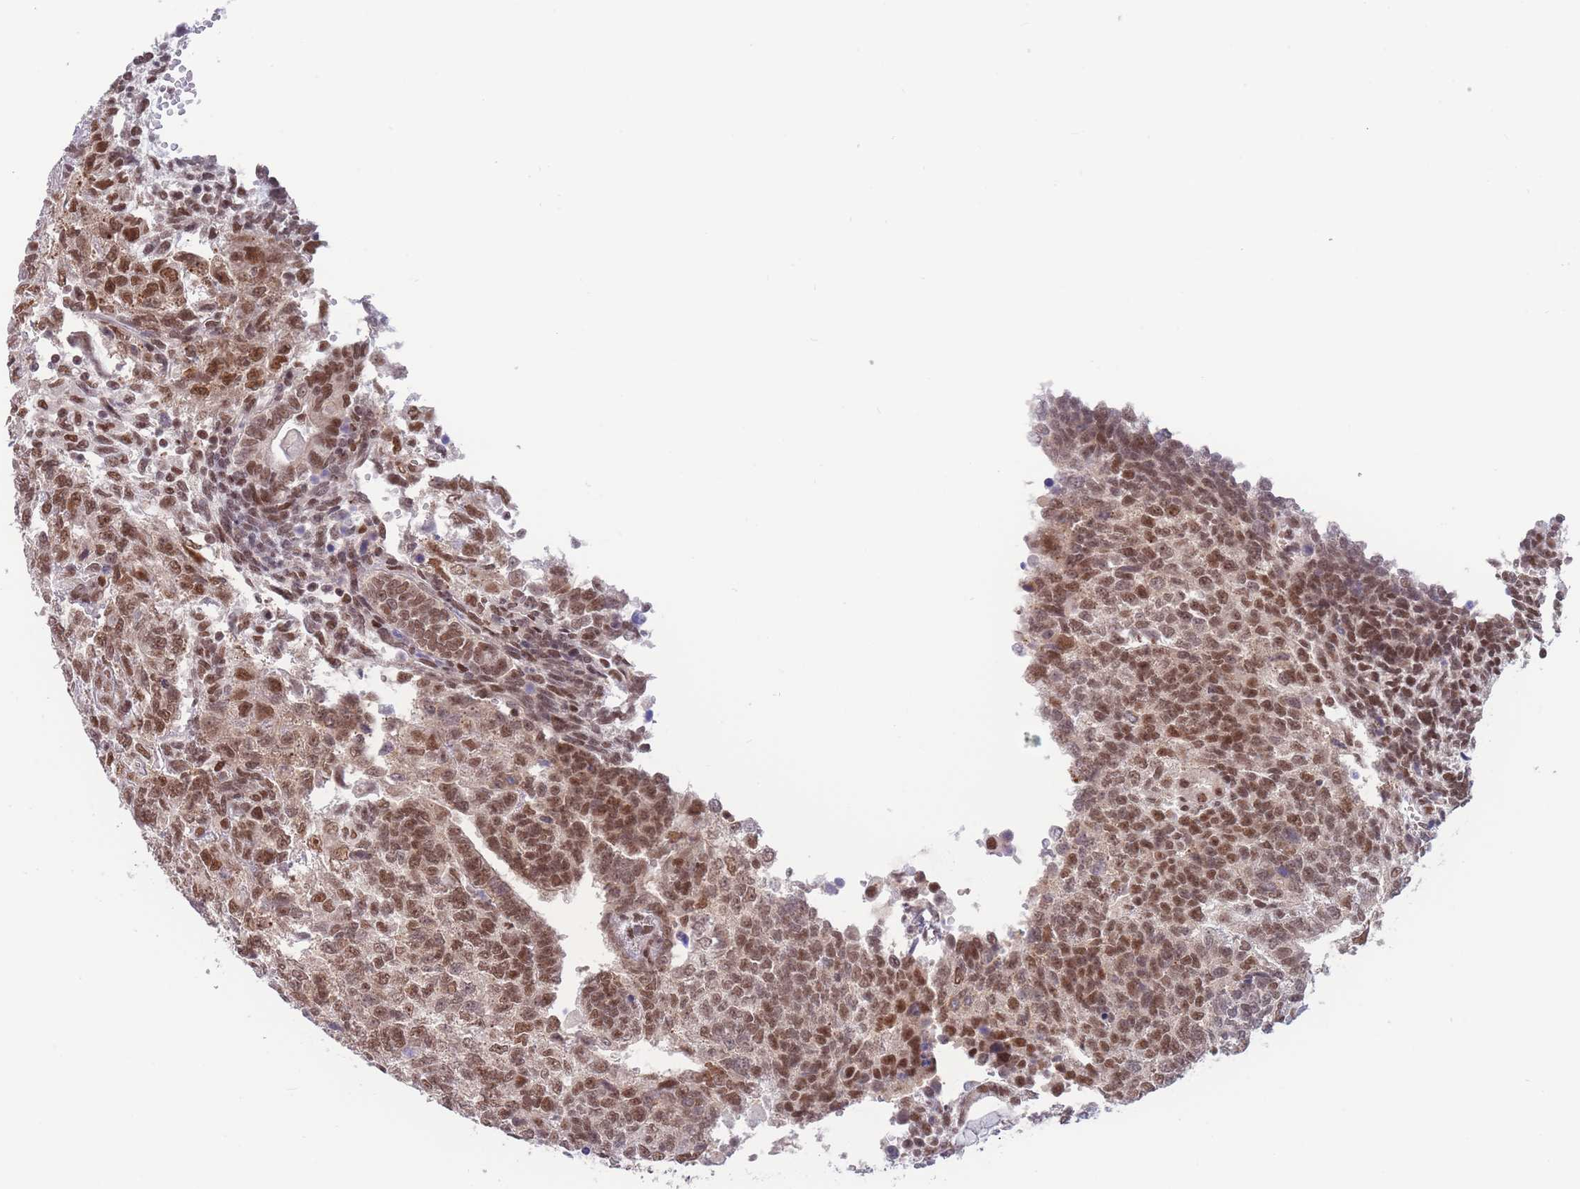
{"staining": {"intensity": "moderate", "quantity": ">75%", "location": "nuclear"}, "tissue": "testis cancer", "cell_type": "Tumor cells", "image_type": "cancer", "snomed": [{"axis": "morphology", "description": "Carcinoma, Embryonal, NOS"}, {"axis": "topography", "description": "Testis"}], "caption": "A brown stain highlights moderate nuclear expression of a protein in human testis embryonal carcinoma tumor cells.", "gene": "SMAD9", "patient": {"sex": "male", "age": 23}}